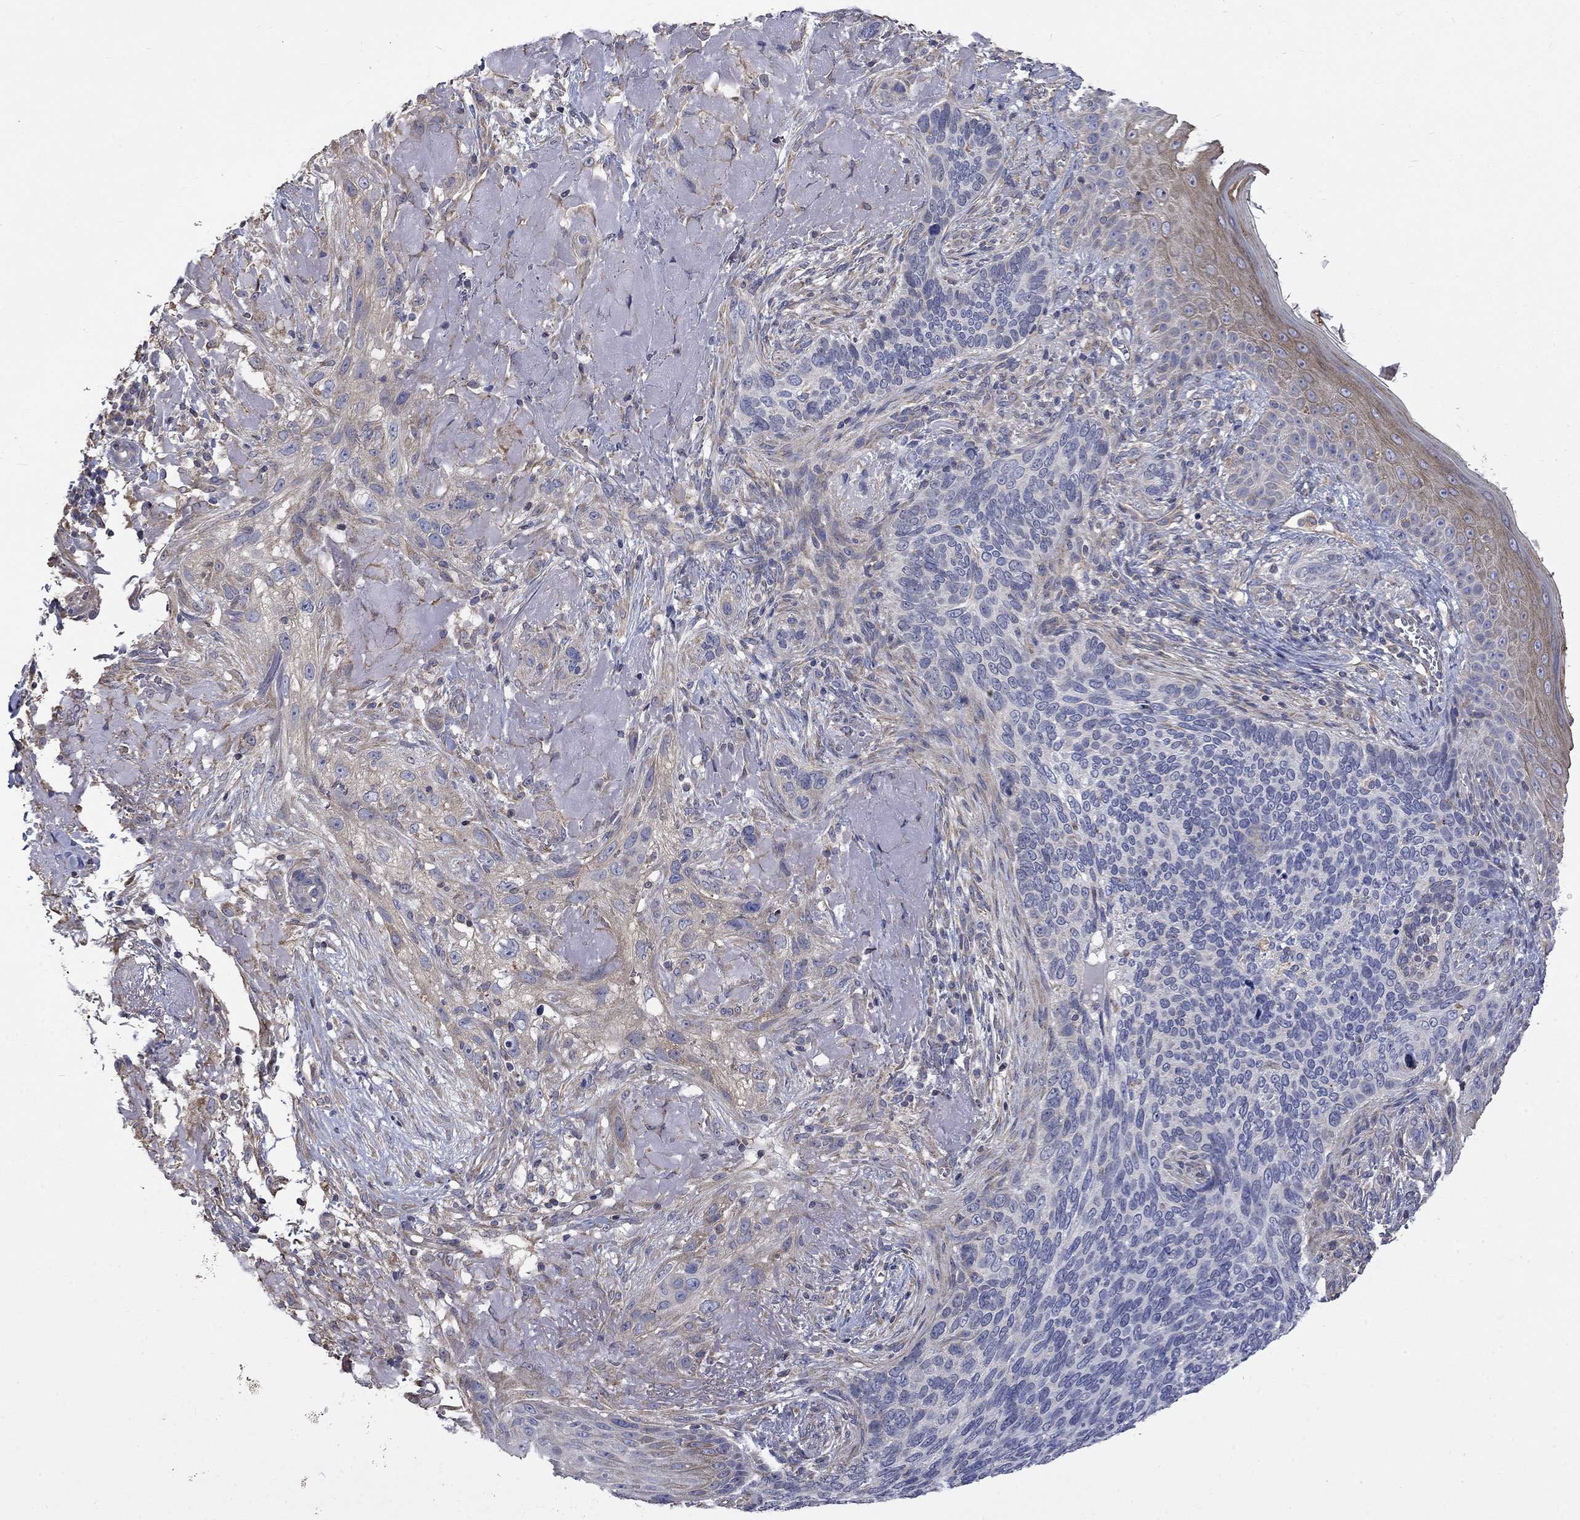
{"staining": {"intensity": "negative", "quantity": "none", "location": "none"}, "tissue": "skin cancer", "cell_type": "Tumor cells", "image_type": "cancer", "snomed": [{"axis": "morphology", "description": "Basal cell carcinoma"}, {"axis": "topography", "description": "Skin"}], "caption": "Image shows no protein positivity in tumor cells of basal cell carcinoma (skin) tissue.", "gene": "CAMKK2", "patient": {"sex": "male", "age": 91}}